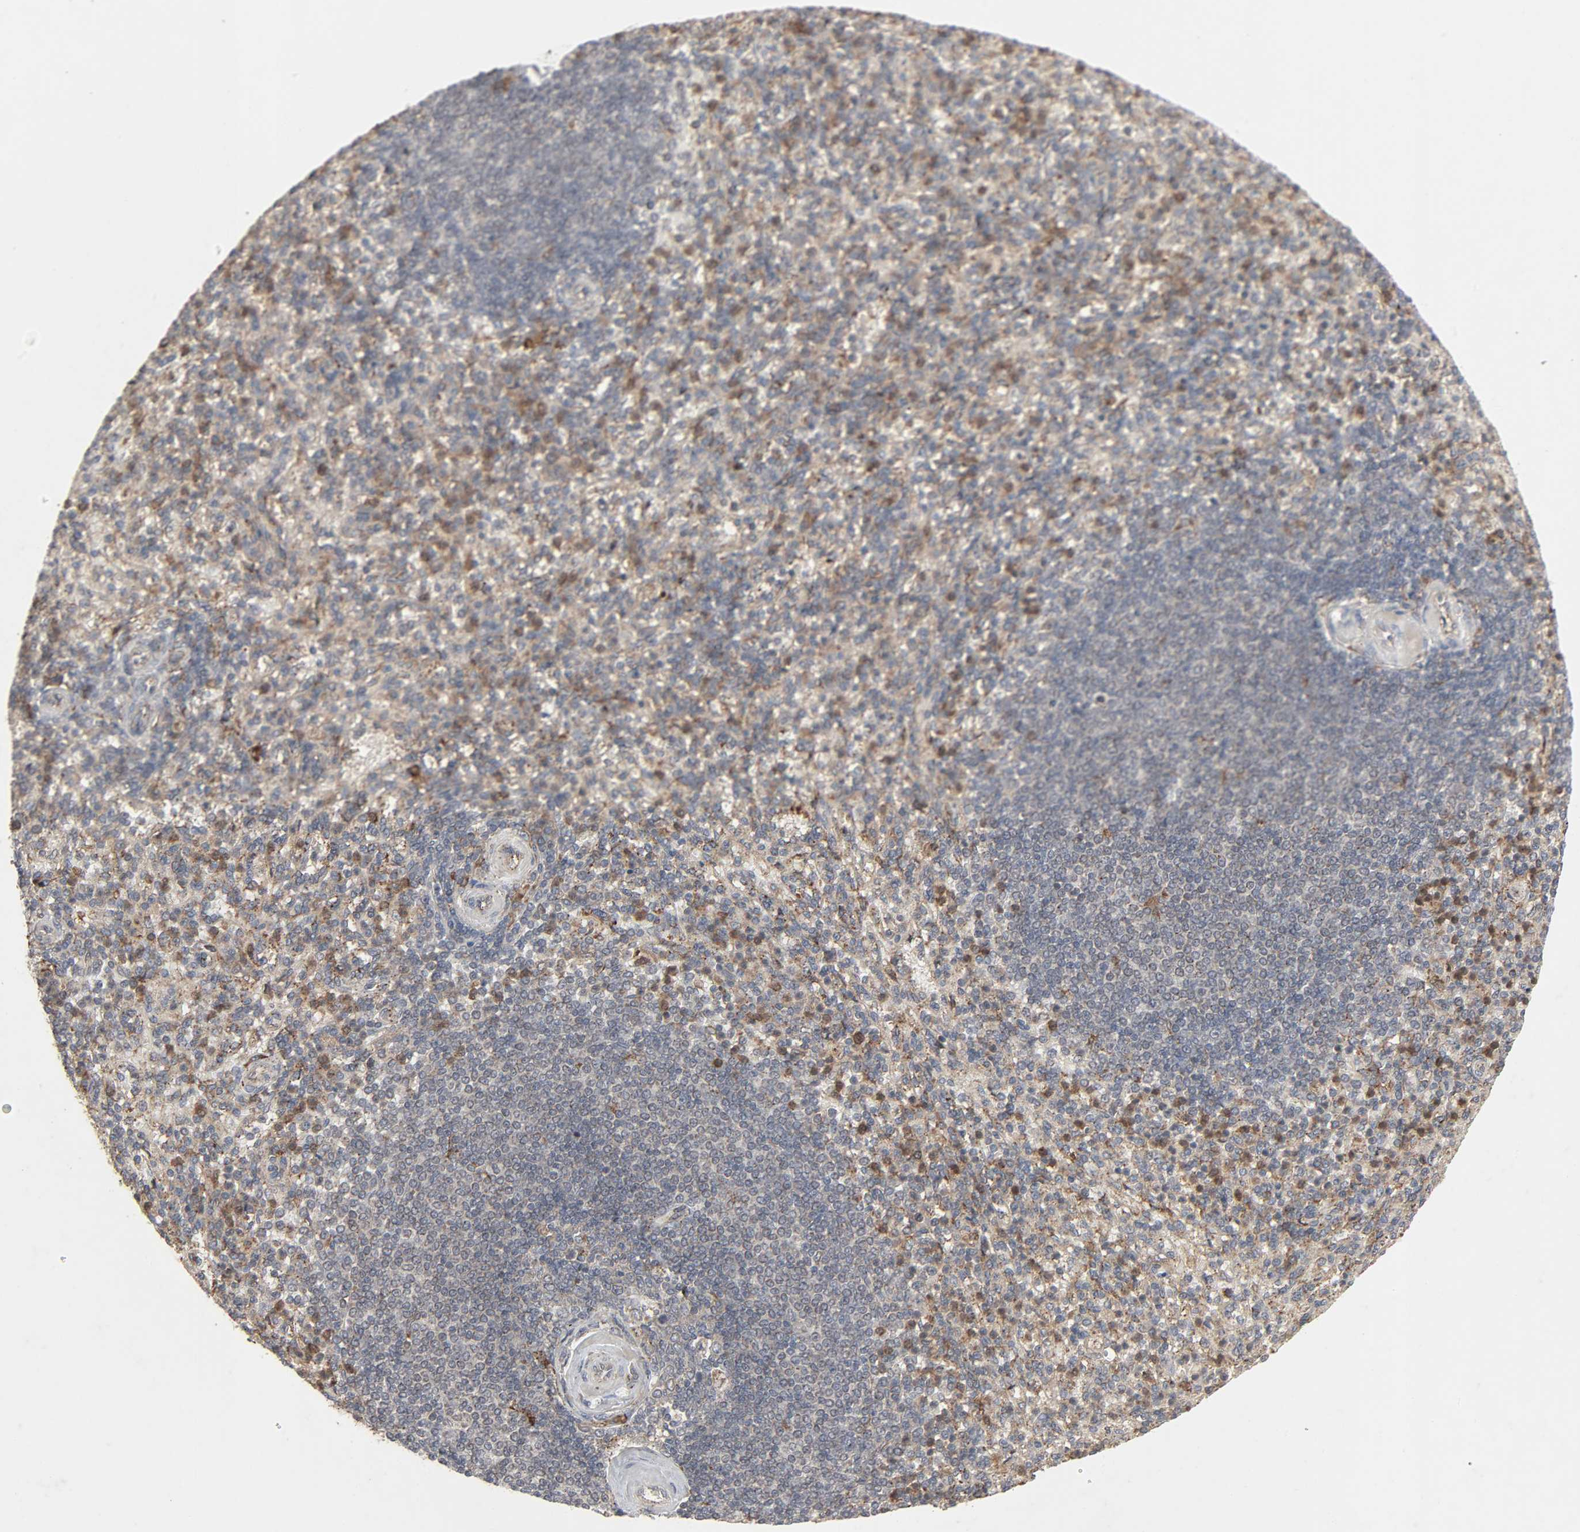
{"staining": {"intensity": "moderate", "quantity": "25%-75%", "location": "cytoplasmic/membranous"}, "tissue": "spleen", "cell_type": "Cells in red pulp", "image_type": "normal", "snomed": [{"axis": "morphology", "description": "Normal tissue, NOS"}, {"axis": "topography", "description": "Spleen"}], "caption": "An immunohistochemistry (IHC) micrograph of normal tissue is shown. Protein staining in brown highlights moderate cytoplasmic/membranous positivity in spleen within cells in red pulp.", "gene": "ADCY4", "patient": {"sex": "female", "age": 74}}